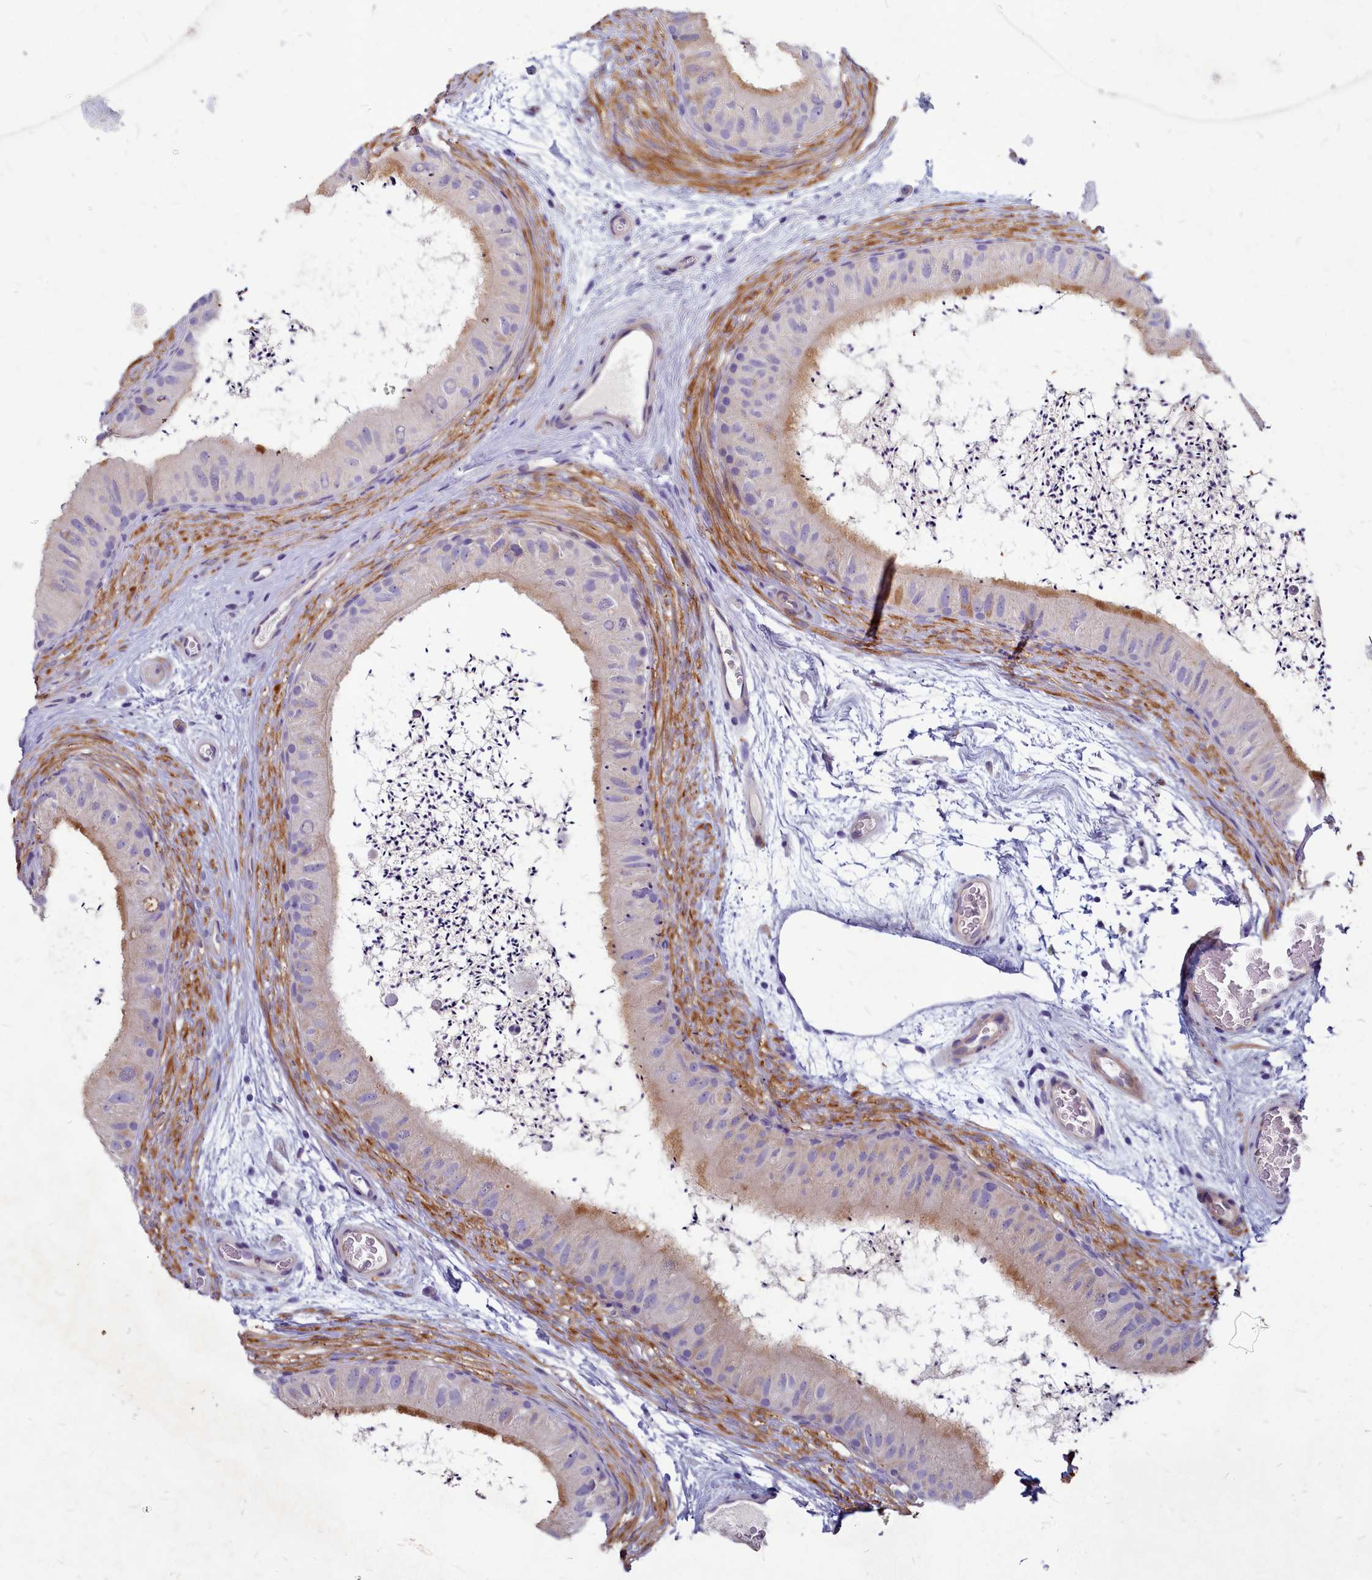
{"staining": {"intensity": "moderate", "quantity": "25%-75%", "location": "cytoplasmic/membranous"}, "tissue": "epididymis", "cell_type": "Glandular cells", "image_type": "normal", "snomed": [{"axis": "morphology", "description": "Normal tissue, NOS"}, {"axis": "topography", "description": "Epididymis"}], "caption": "Immunohistochemistry (IHC) image of unremarkable epididymis: epididymis stained using immunohistochemistry reveals medium levels of moderate protein expression localized specifically in the cytoplasmic/membranous of glandular cells, appearing as a cytoplasmic/membranous brown color.", "gene": "SMPD4", "patient": {"sex": "male", "age": 50}}